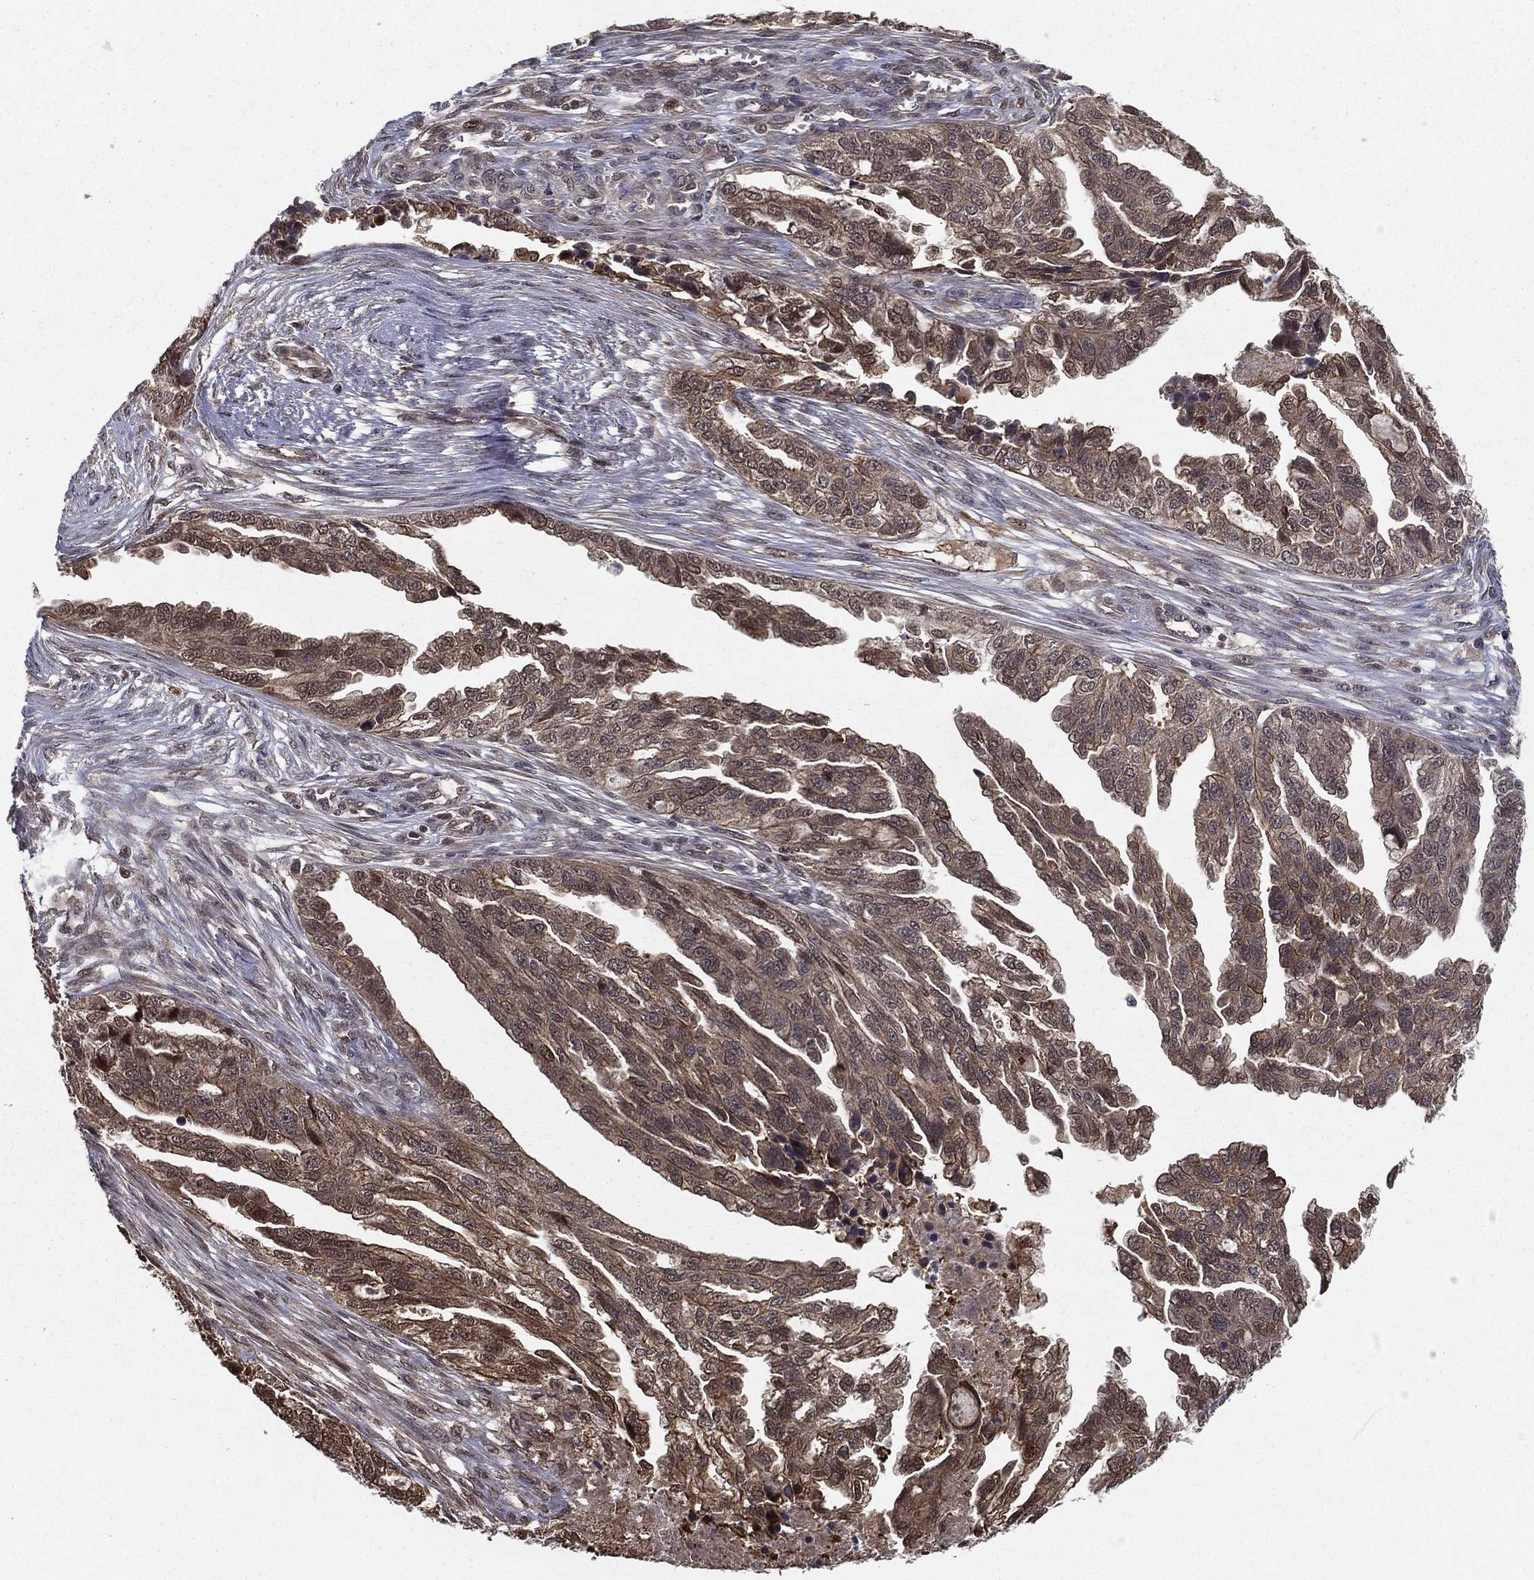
{"staining": {"intensity": "moderate", "quantity": "25%-75%", "location": "cytoplasmic/membranous"}, "tissue": "ovarian cancer", "cell_type": "Tumor cells", "image_type": "cancer", "snomed": [{"axis": "morphology", "description": "Cystadenocarcinoma, serous, NOS"}, {"axis": "topography", "description": "Ovary"}], "caption": "Immunohistochemistry of human ovarian serous cystadenocarcinoma shows medium levels of moderate cytoplasmic/membranous positivity in about 25%-75% of tumor cells.", "gene": "SLC6A6", "patient": {"sex": "female", "age": 51}}